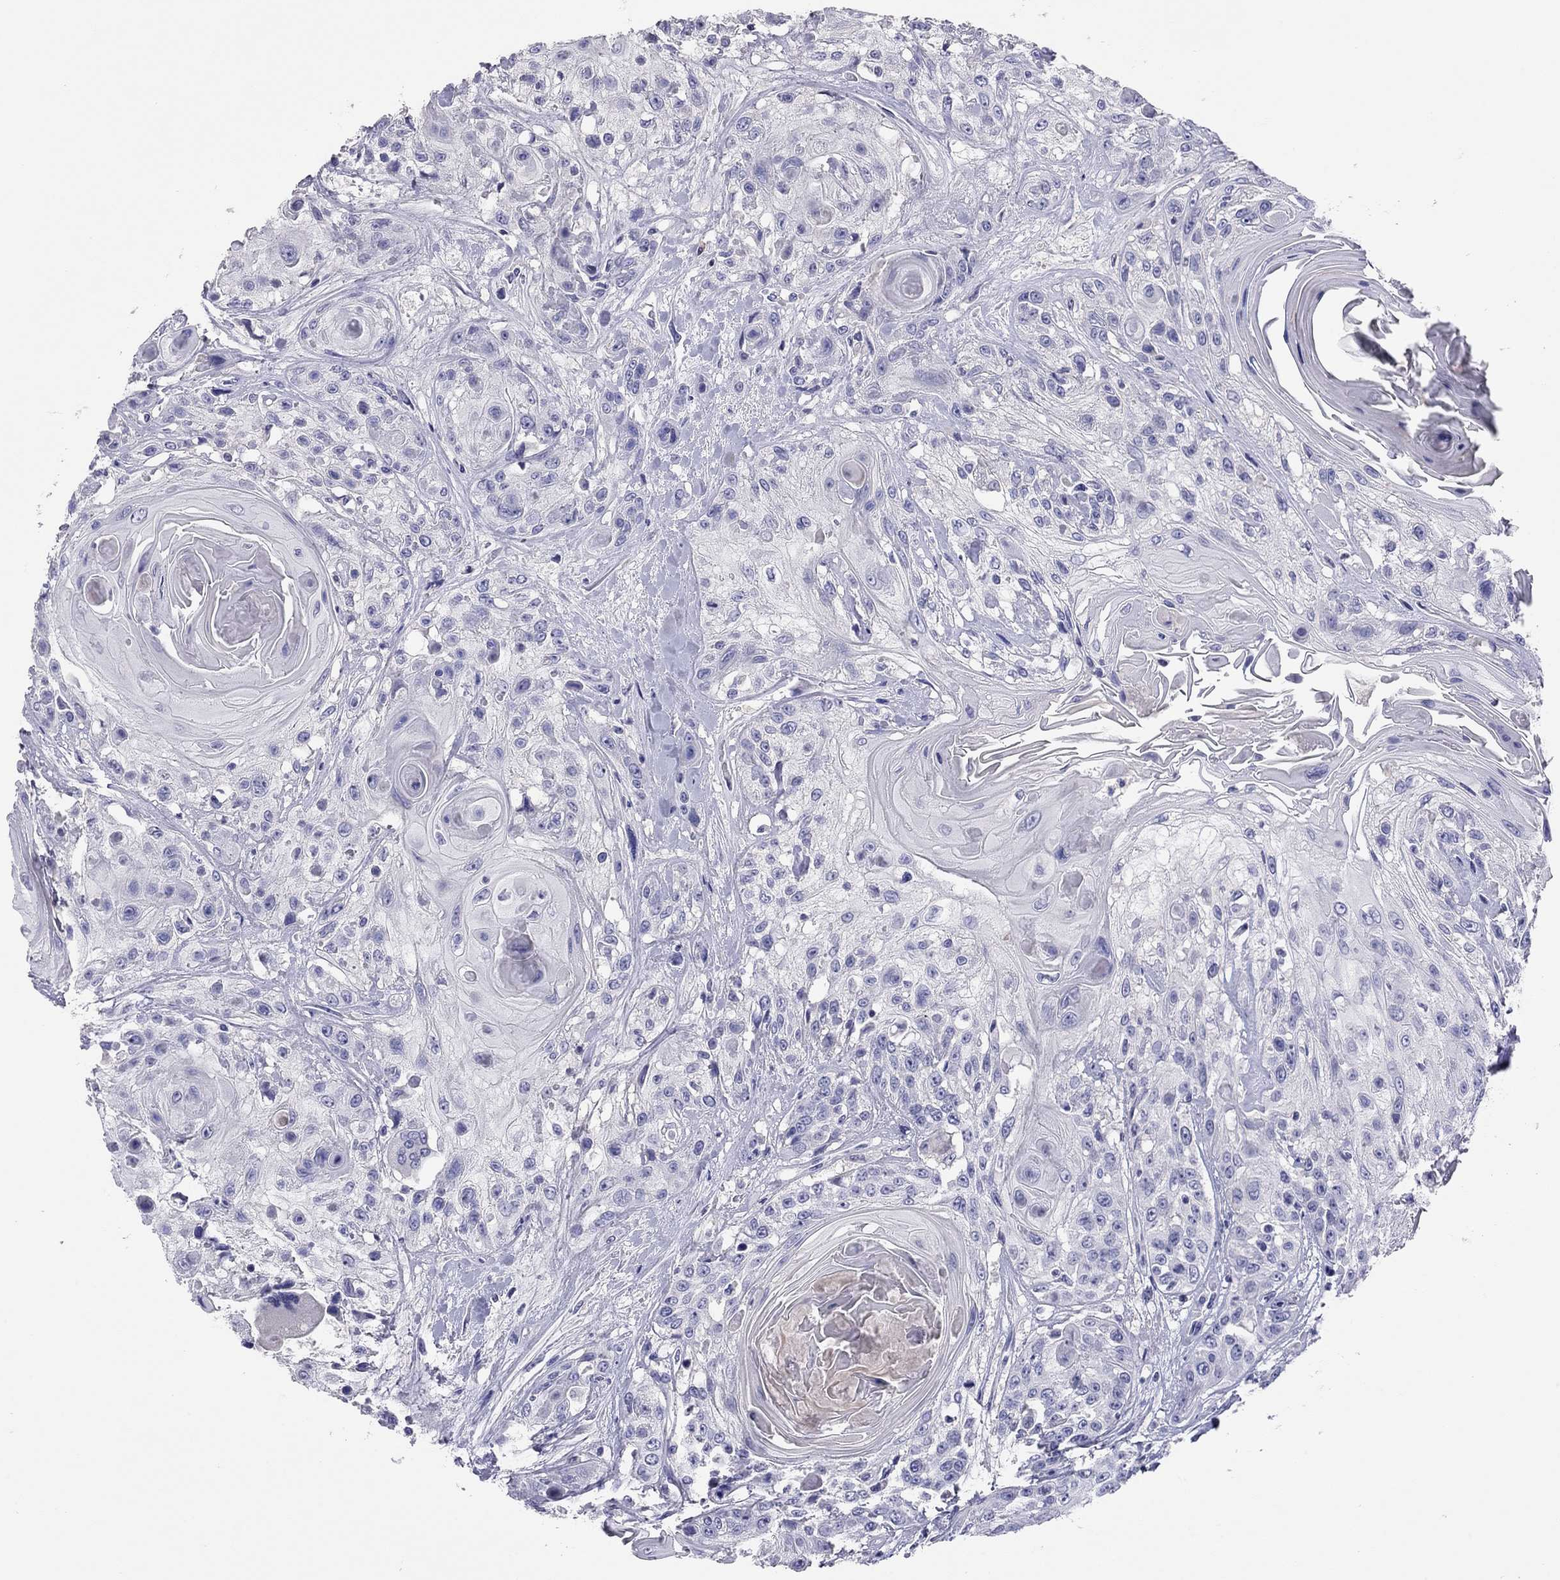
{"staining": {"intensity": "negative", "quantity": "none", "location": "none"}, "tissue": "head and neck cancer", "cell_type": "Tumor cells", "image_type": "cancer", "snomed": [{"axis": "morphology", "description": "Squamous cell carcinoma, NOS"}, {"axis": "topography", "description": "Head-Neck"}], "caption": "Tumor cells are negative for brown protein staining in head and neck cancer.", "gene": "CALHM1", "patient": {"sex": "female", "age": 59}}